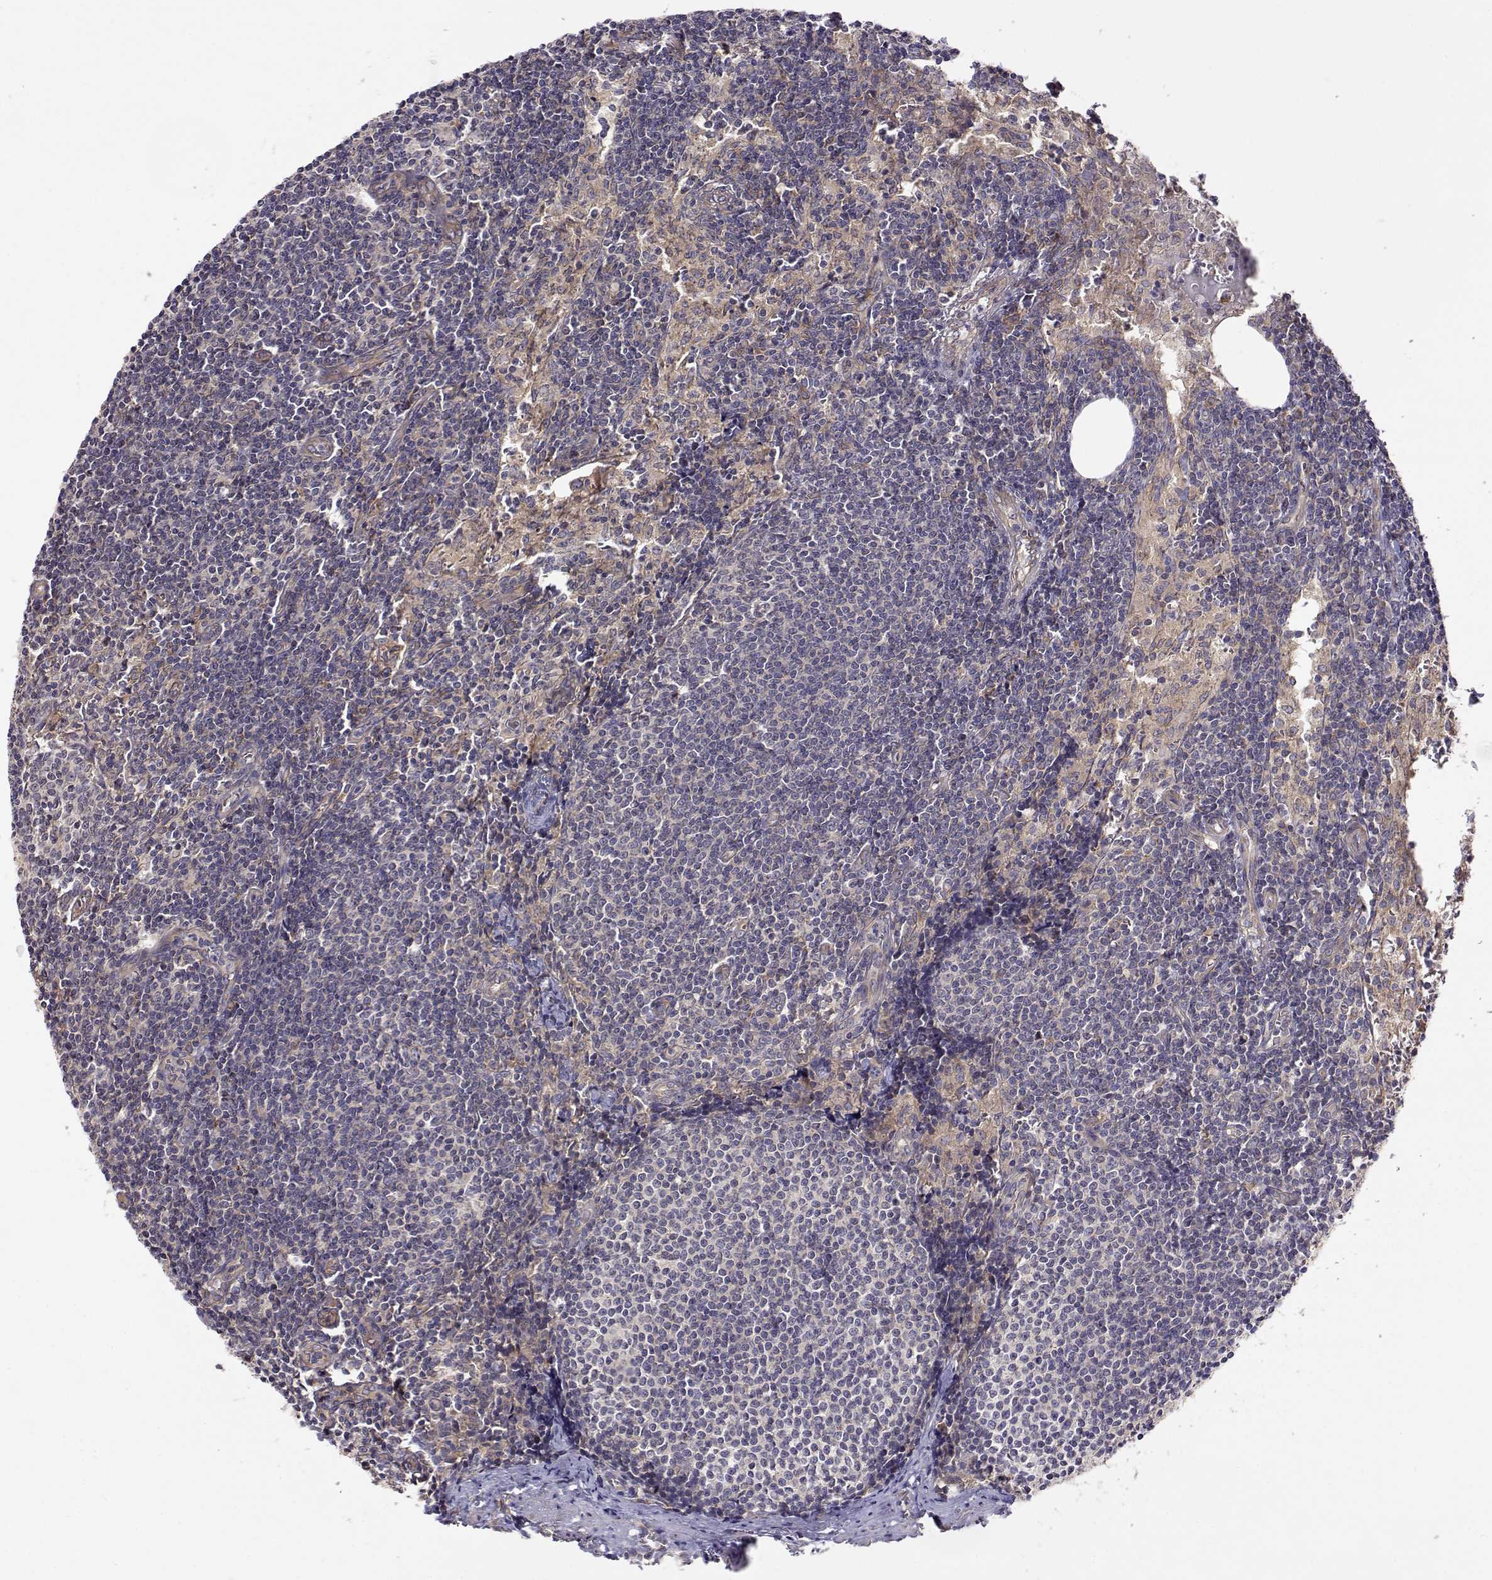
{"staining": {"intensity": "weak", "quantity": "<25%", "location": "cytoplasmic/membranous"}, "tissue": "lymph node", "cell_type": "Non-germinal center cells", "image_type": "normal", "snomed": [{"axis": "morphology", "description": "Normal tissue, NOS"}, {"axis": "topography", "description": "Lymph node"}], "caption": "Immunohistochemistry image of normal lymph node: lymph node stained with DAB (3,3'-diaminobenzidine) demonstrates no significant protein positivity in non-germinal center cells. (DAB IHC visualized using brightfield microscopy, high magnification).", "gene": "PAIP1", "patient": {"sex": "female", "age": 50}}